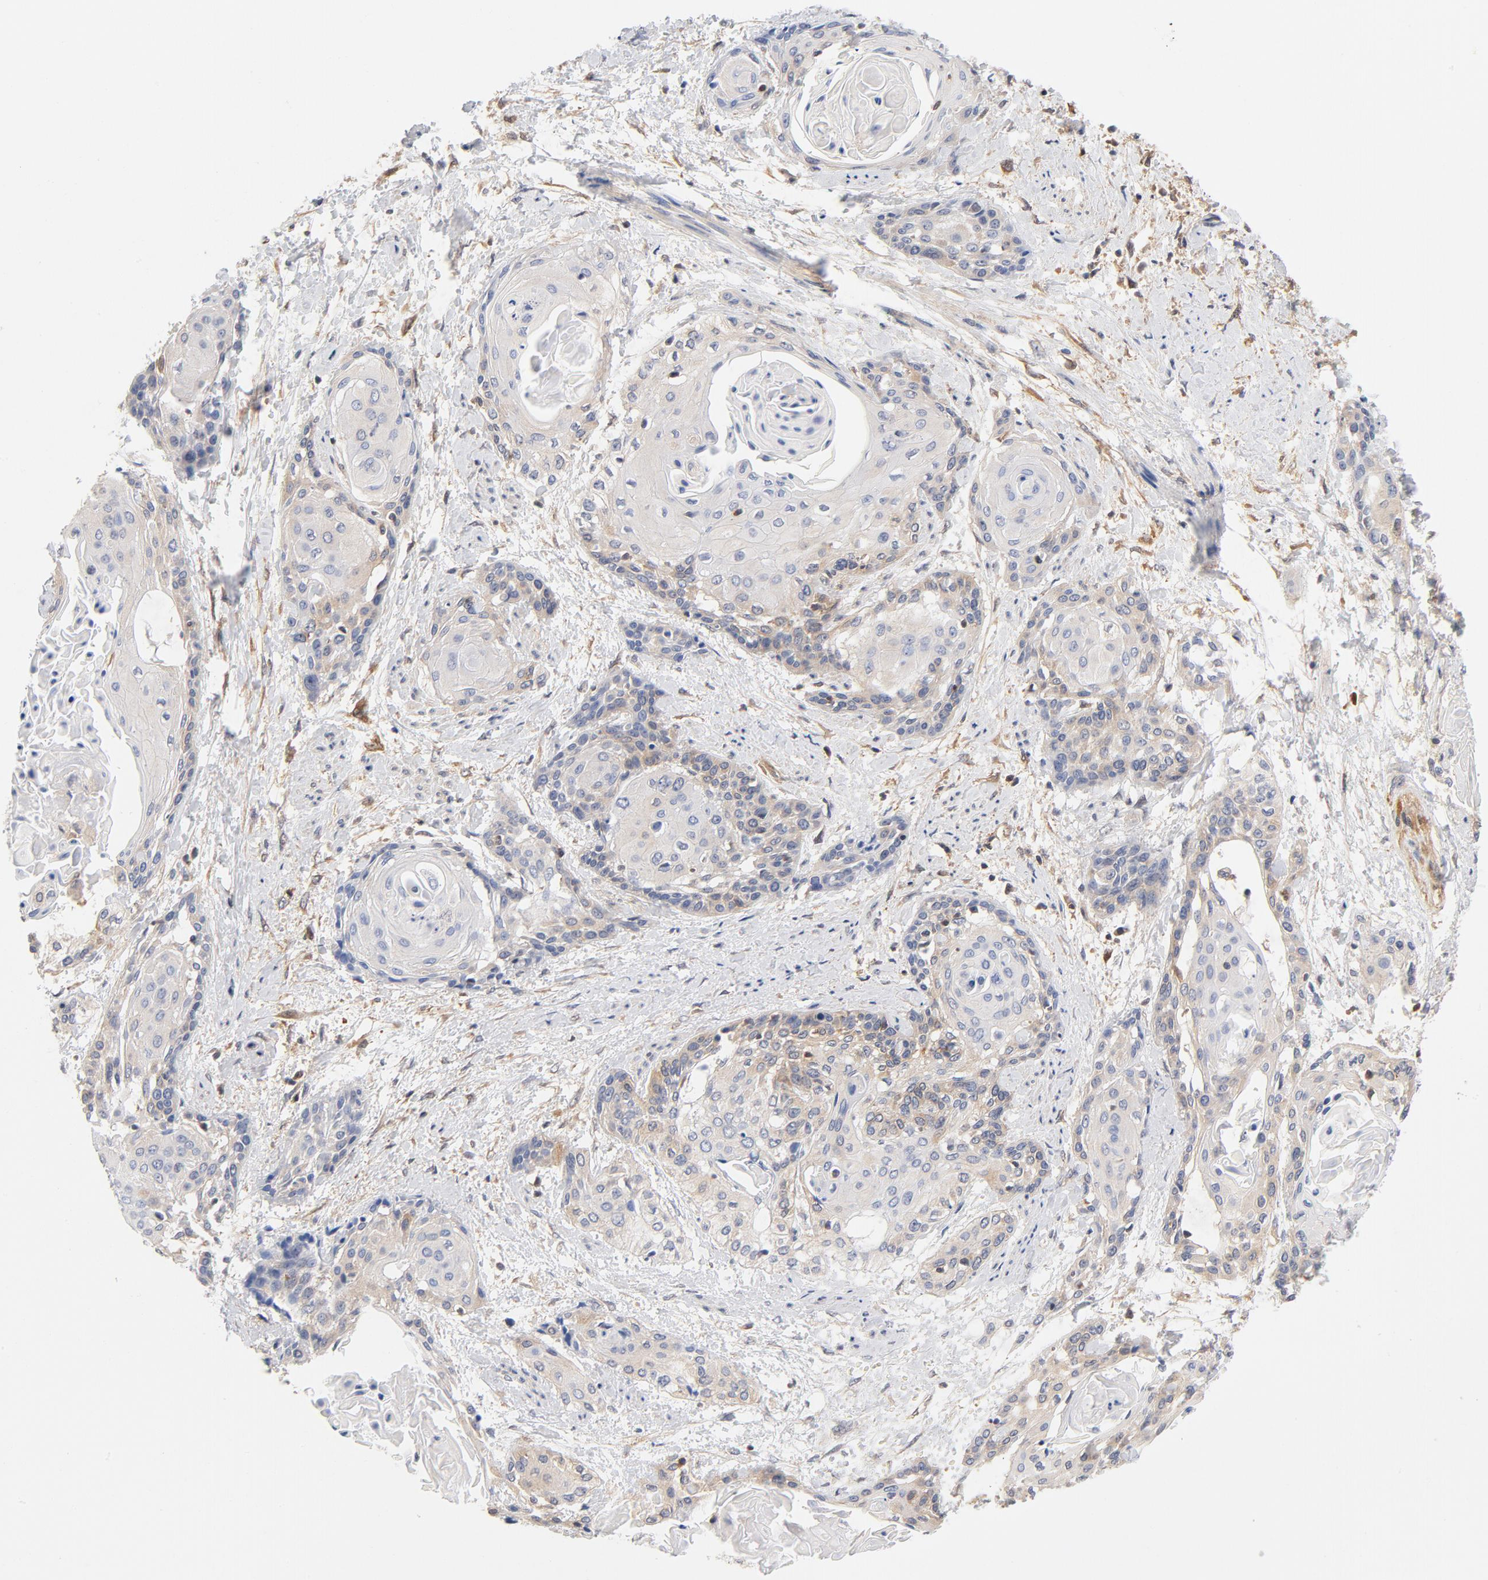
{"staining": {"intensity": "negative", "quantity": "none", "location": "none"}, "tissue": "cervical cancer", "cell_type": "Tumor cells", "image_type": "cancer", "snomed": [{"axis": "morphology", "description": "Squamous cell carcinoma, NOS"}, {"axis": "topography", "description": "Cervix"}], "caption": "A micrograph of human cervical cancer (squamous cell carcinoma) is negative for staining in tumor cells.", "gene": "ASMTL", "patient": {"sex": "female", "age": 57}}